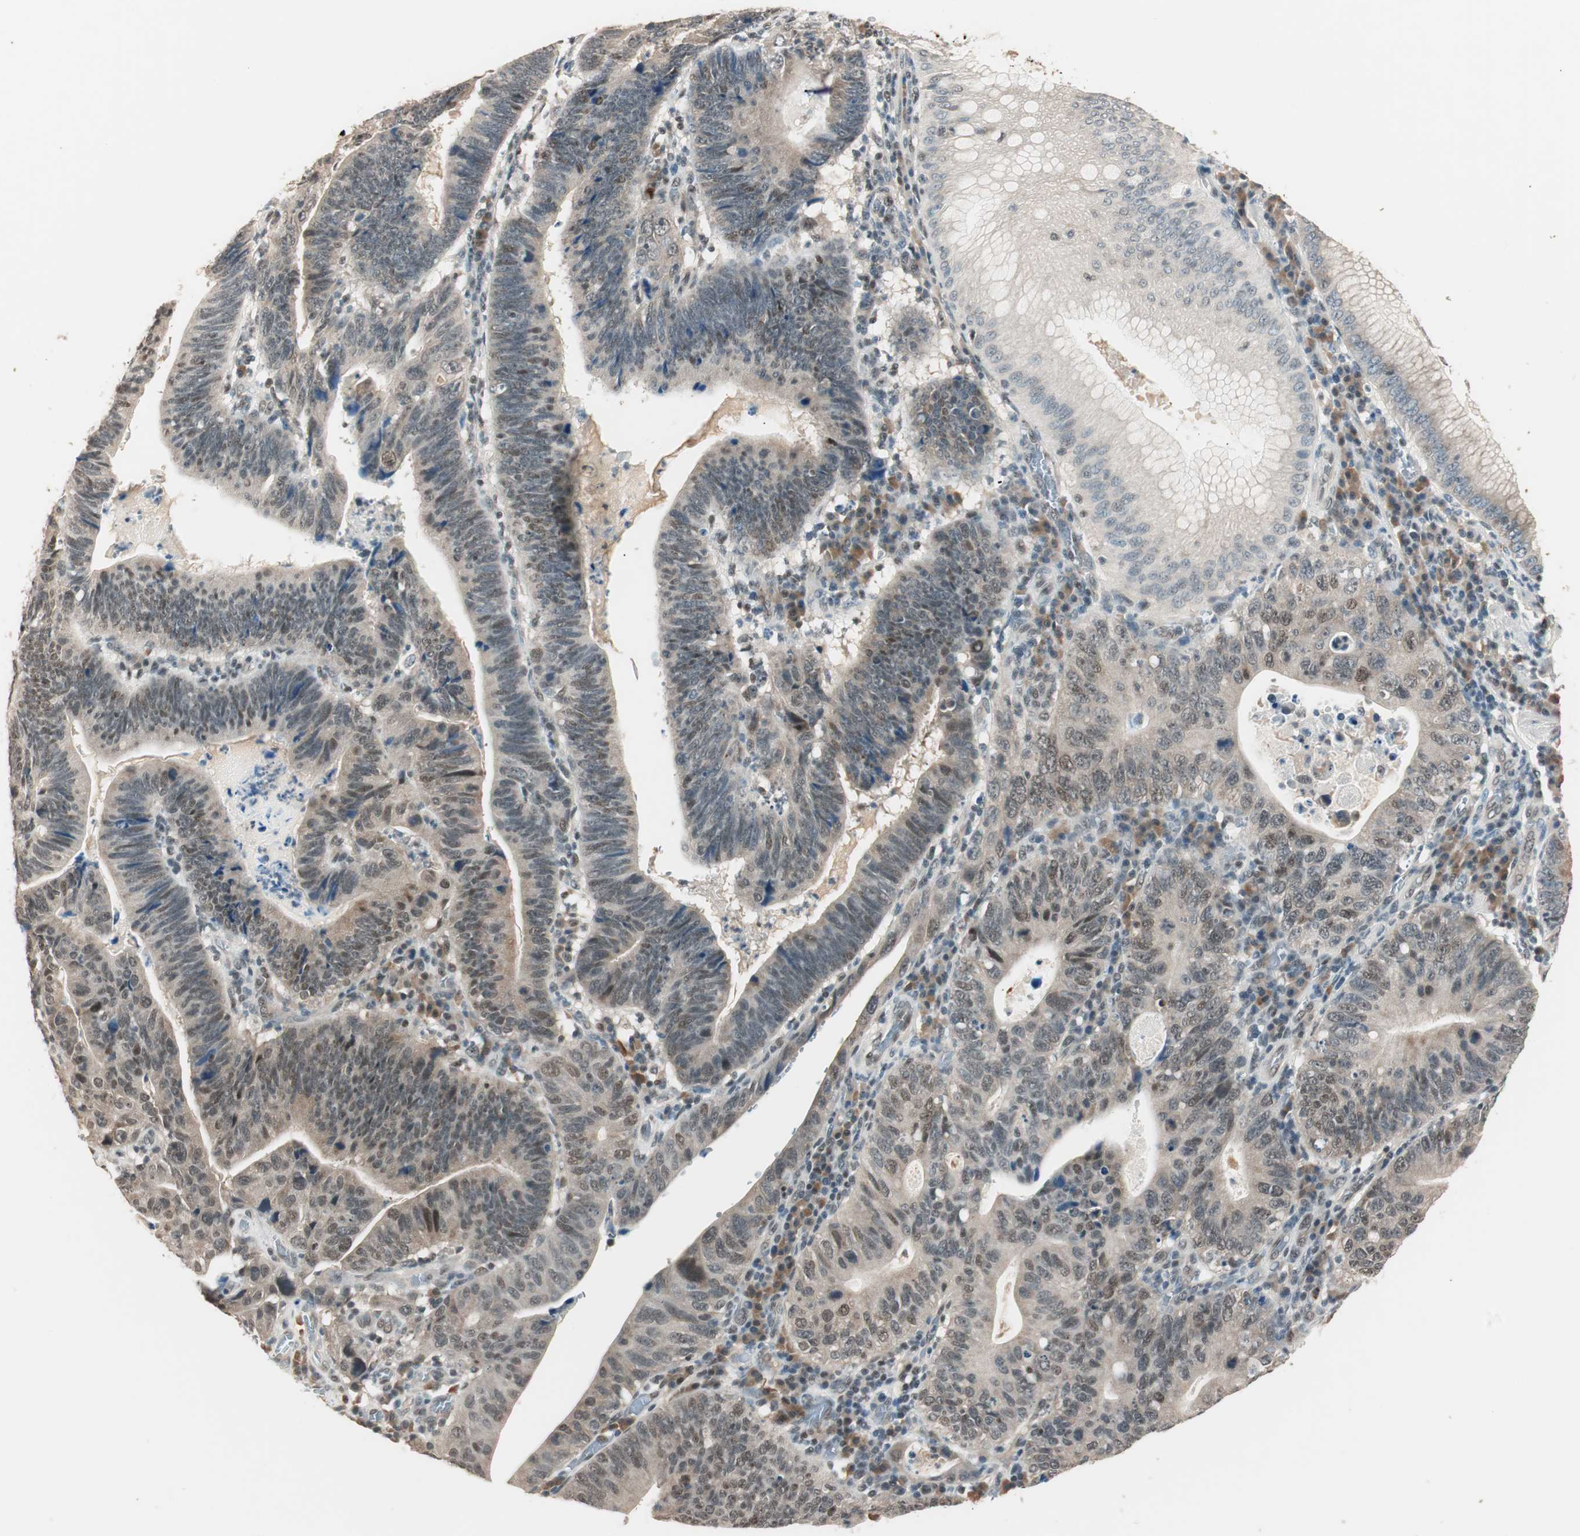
{"staining": {"intensity": "weak", "quantity": "<25%", "location": "cytoplasmic/membranous,nuclear"}, "tissue": "stomach cancer", "cell_type": "Tumor cells", "image_type": "cancer", "snomed": [{"axis": "morphology", "description": "Adenocarcinoma, NOS"}, {"axis": "topography", "description": "Stomach"}], "caption": "Tumor cells are negative for brown protein staining in adenocarcinoma (stomach). (DAB (3,3'-diaminobenzidine) immunohistochemistry, high magnification).", "gene": "NFRKB", "patient": {"sex": "male", "age": 59}}